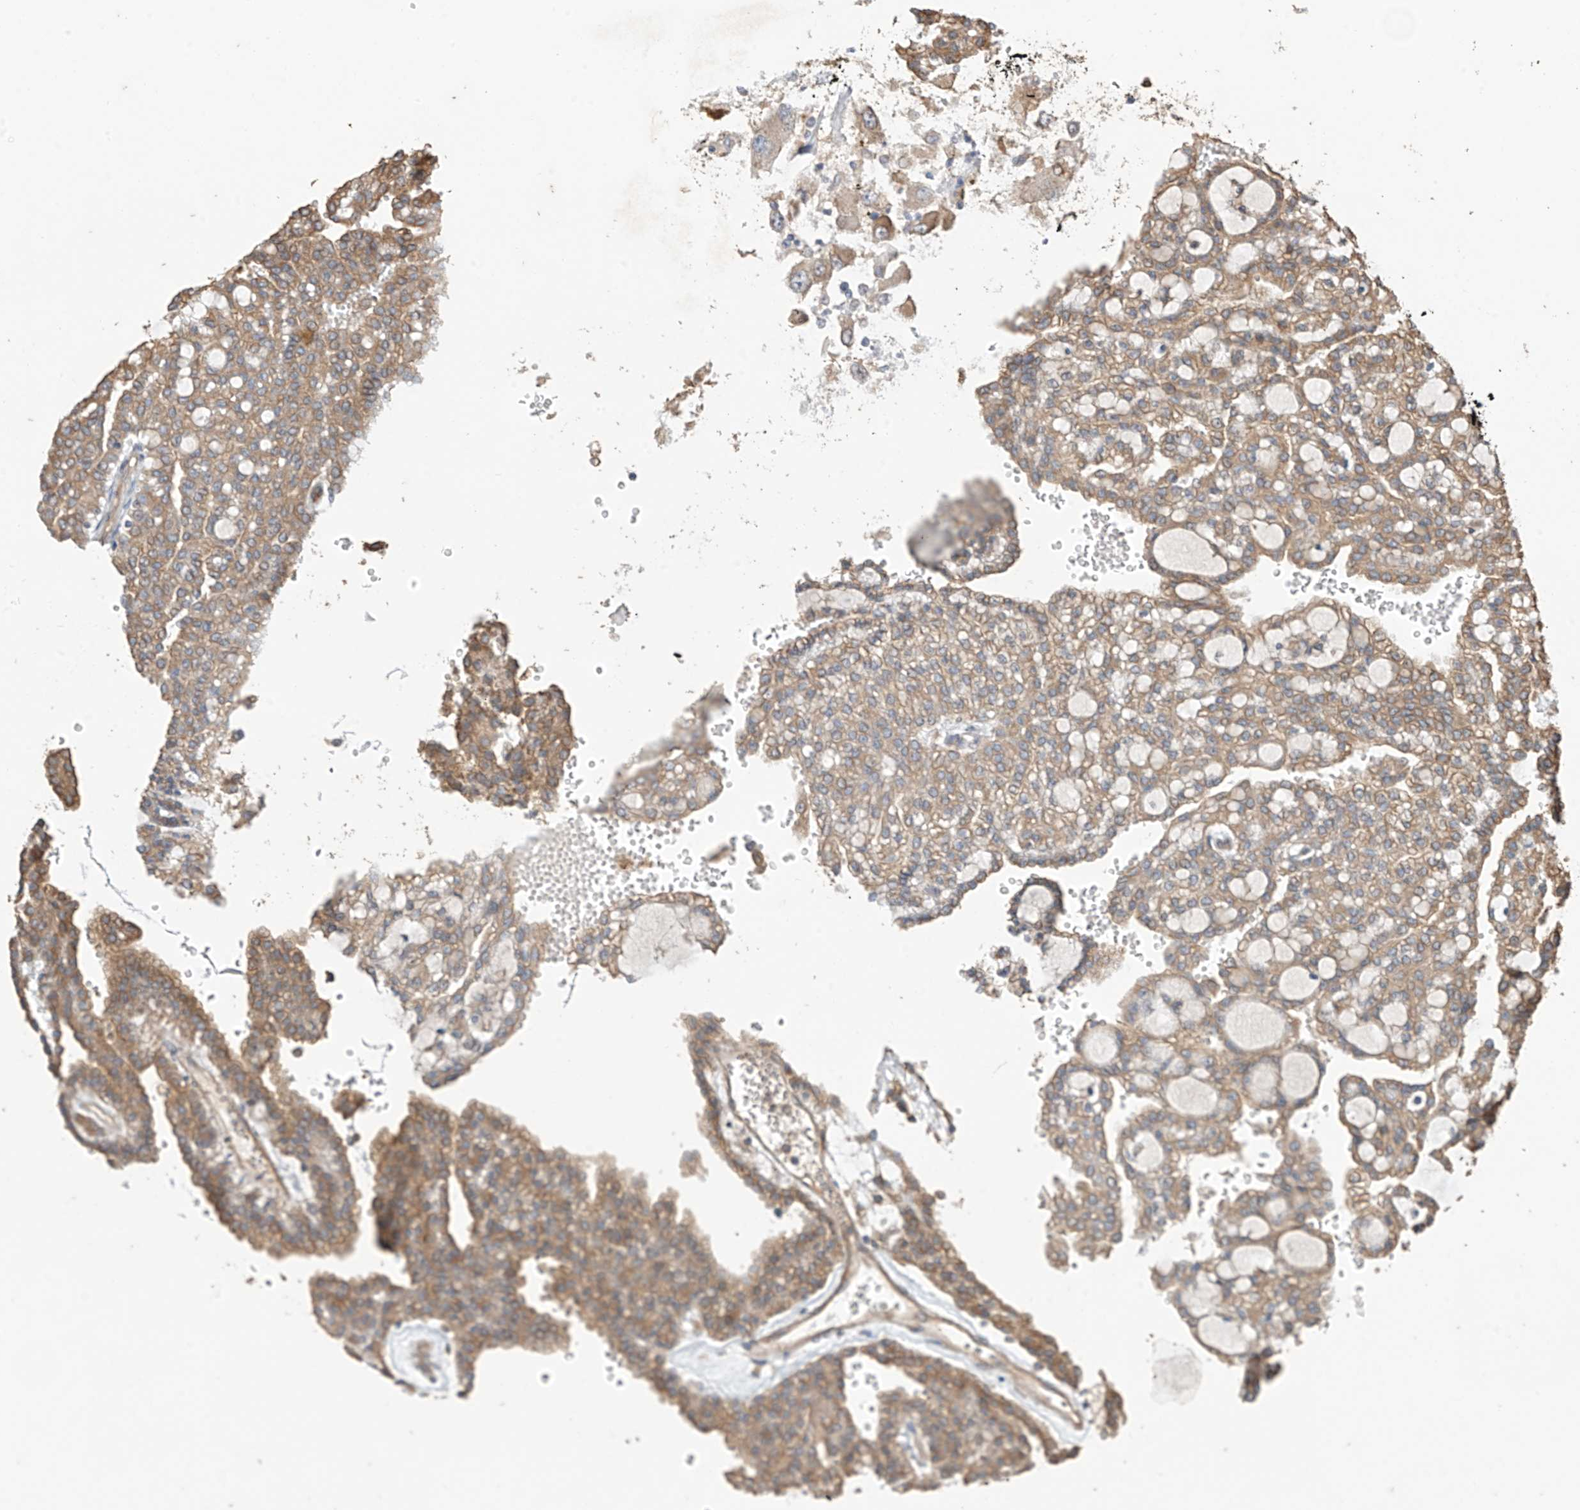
{"staining": {"intensity": "moderate", "quantity": ">75%", "location": "cytoplasmic/membranous"}, "tissue": "renal cancer", "cell_type": "Tumor cells", "image_type": "cancer", "snomed": [{"axis": "morphology", "description": "Adenocarcinoma, NOS"}, {"axis": "topography", "description": "Kidney"}], "caption": "Approximately >75% of tumor cells in human renal cancer (adenocarcinoma) demonstrate moderate cytoplasmic/membranous protein positivity as visualized by brown immunohistochemical staining.", "gene": "AGBL5", "patient": {"sex": "male", "age": 63}}